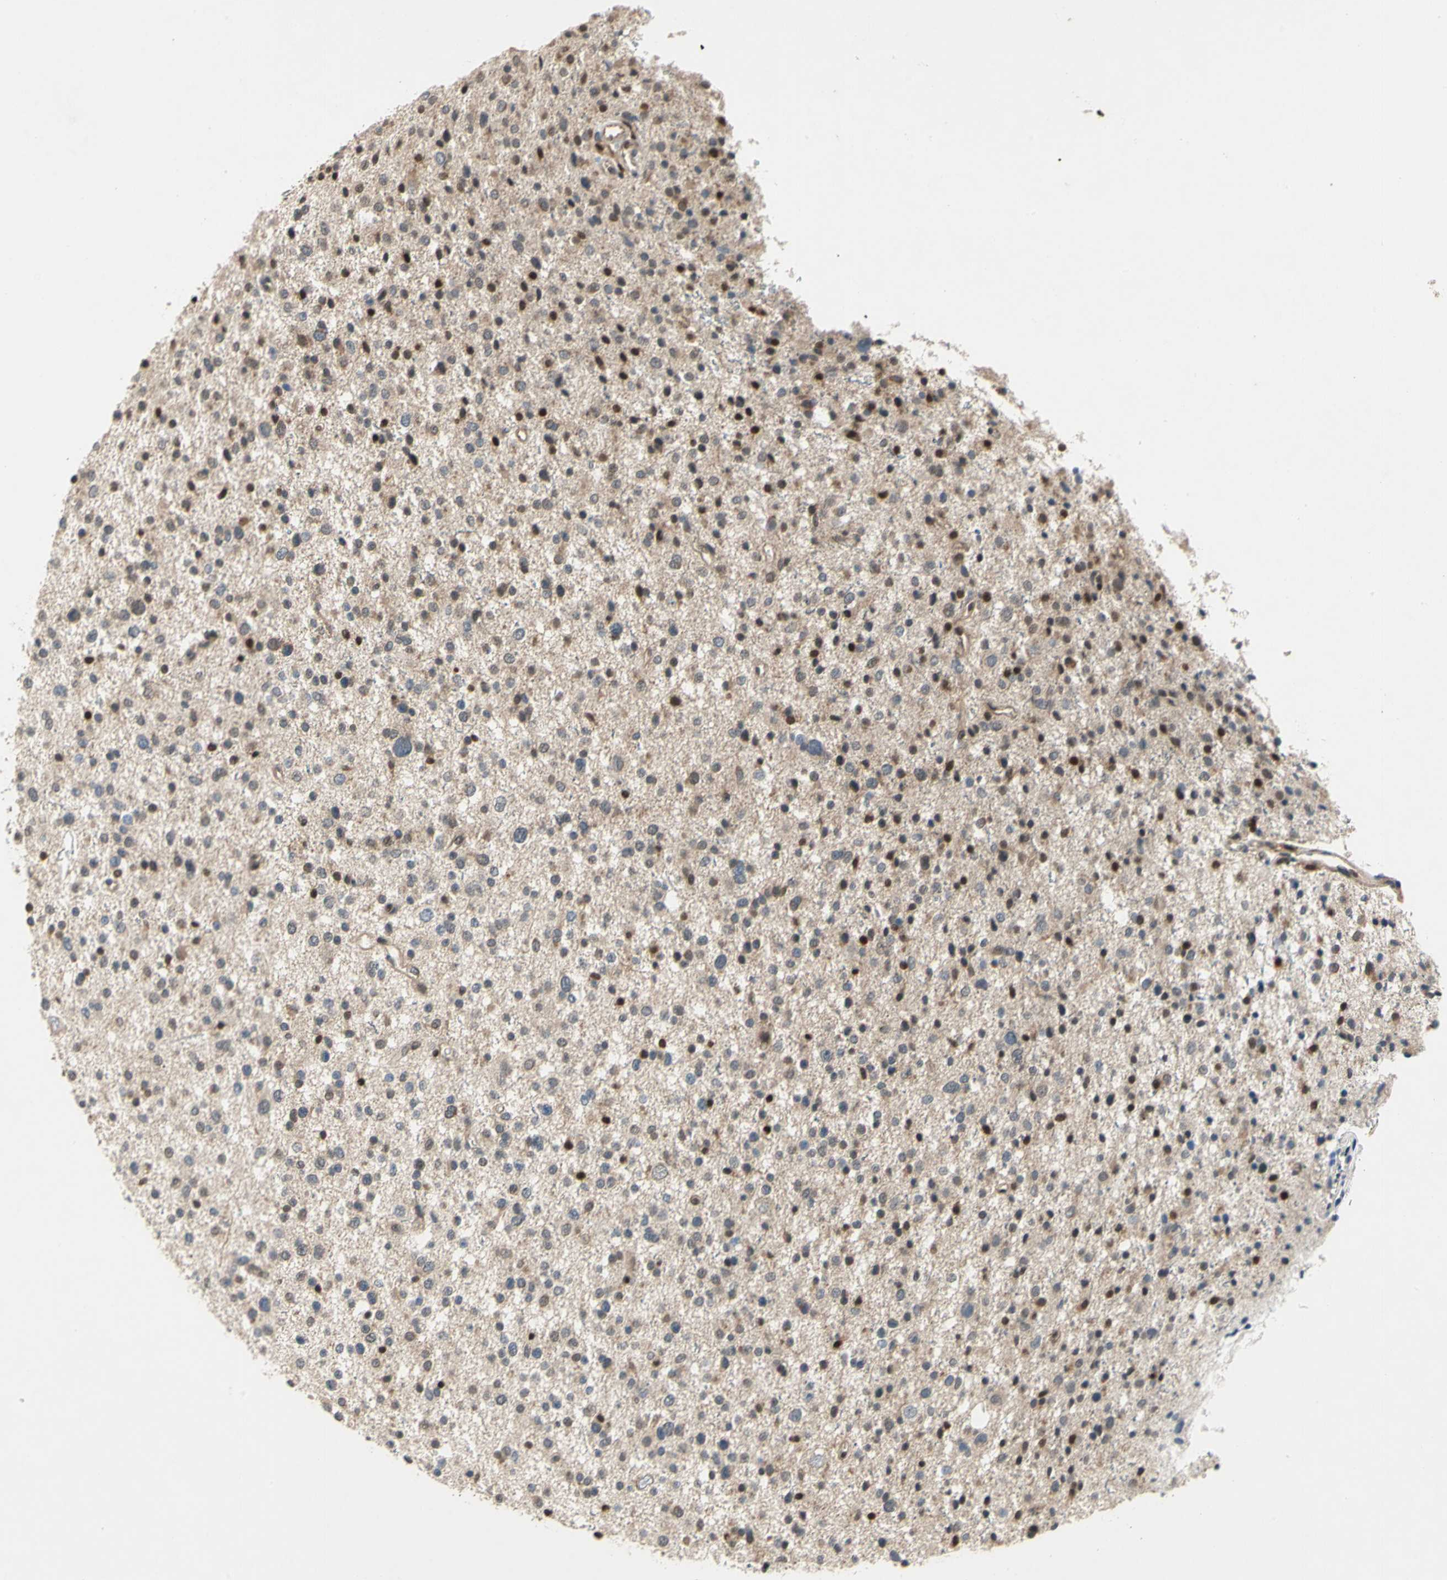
{"staining": {"intensity": "moderate", "quantity": ">75%", "location": "nuclear"}, "tissue": "glioma", "cell_type": "Tumor cells", "image_type": "cancer", "snomed": [{"axis": "morphology", "description": "Glioma, malignant, Low grade"}, {"axis": "topography", "description": "Brain"}], "caption": "The micrograph reveals immunohistochemical staining of malignant low-grade glioma. There is moderate nuclear positivity is identified in about >75% of tumor cells. (Stains: DAB in brown, nuclei in blue, Microscopy: brightfield microscopy at high magnification).", "gene": "GSR", "patient": {"sex": "female", "age": 37}}